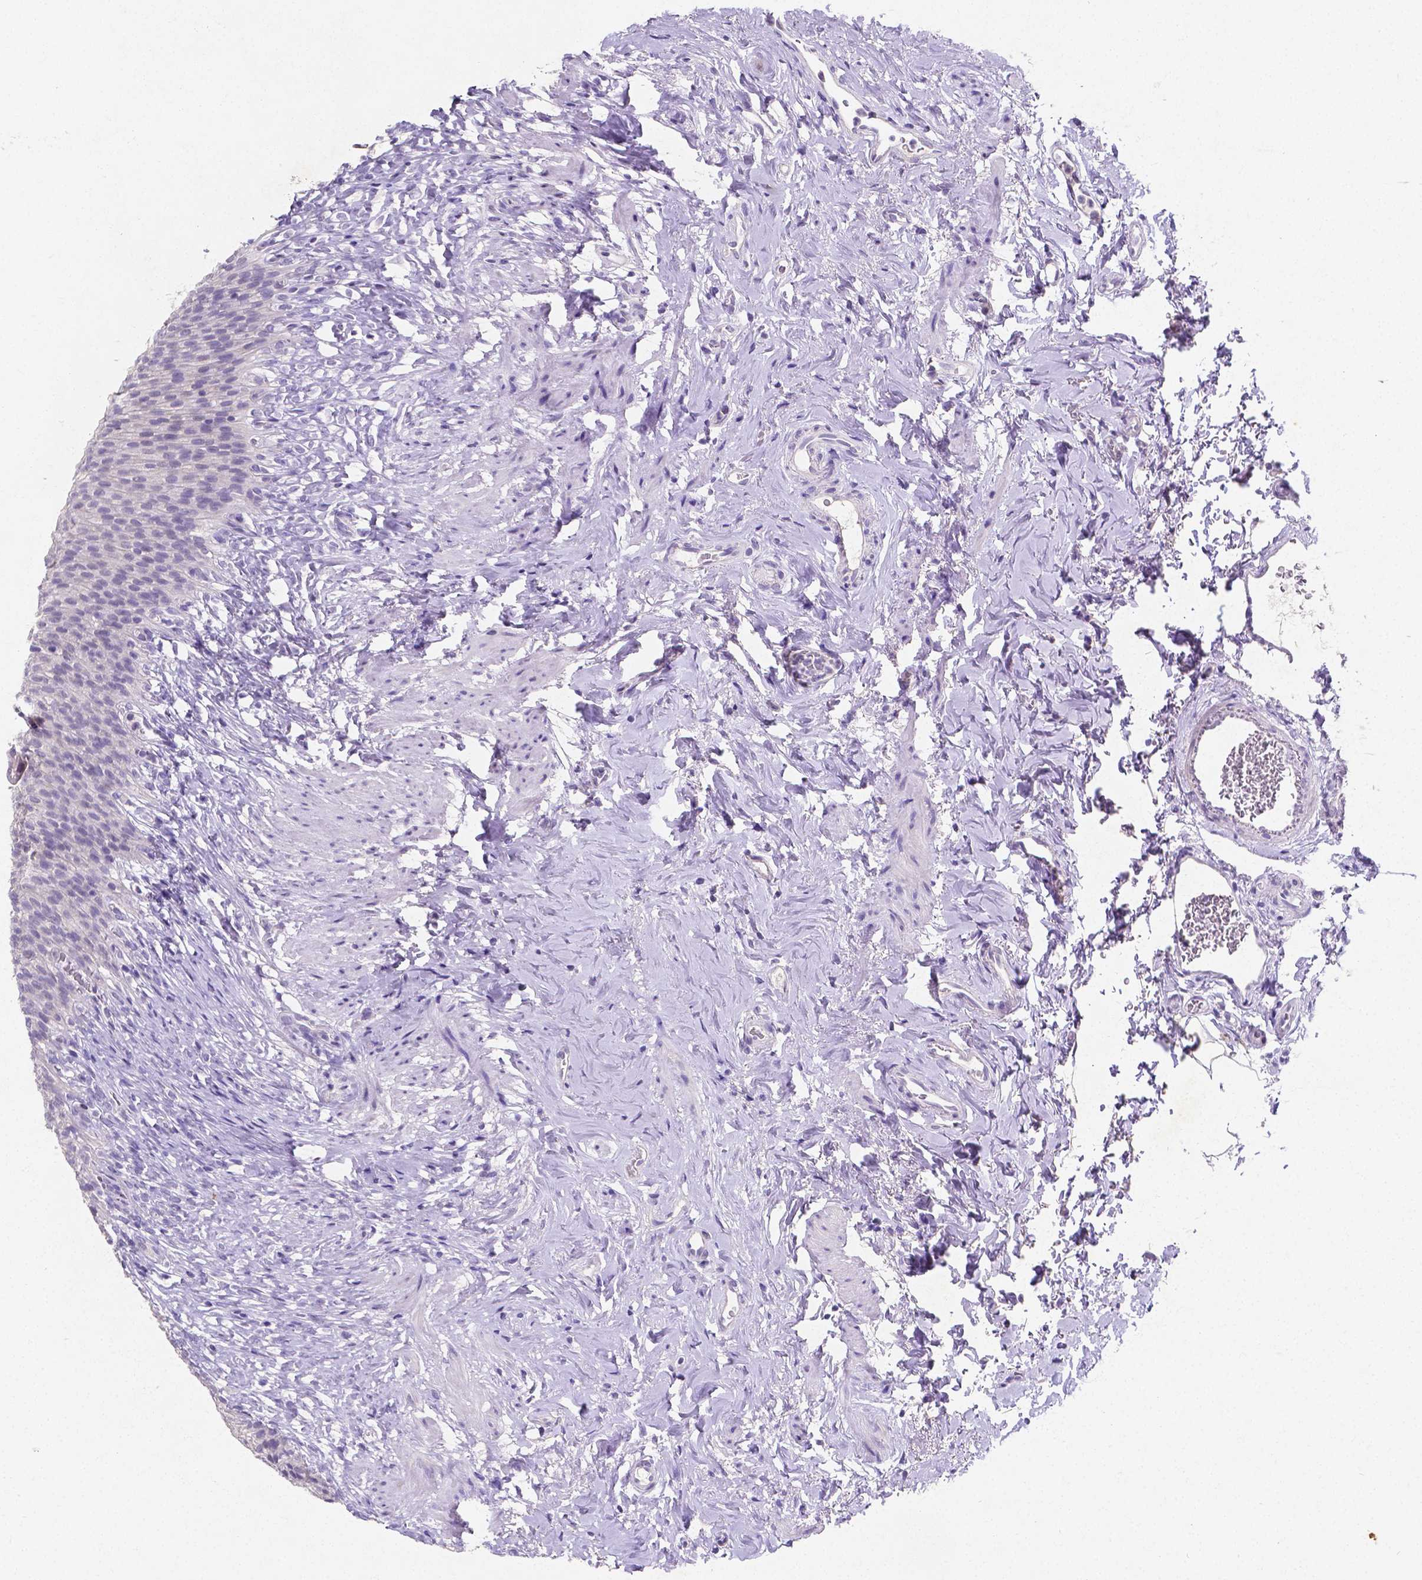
{"staining": {"intensity": "negative", "quantity": "none", "location": "none"}, "tissue": "urinary bladder", "cell_type": "Urothelial cells", "image_type": "normal", "snomed": [{"axis": "morphology", "description": "Normal tissue, NOS"}, {"axis": "topography", "description": "Urinary bladder"}, {"axis": "topography", "description": "Prostate"}], "caption": "Urothelial cells are negative for brown protein staining in benign urinary bladder. The staining was performed using DAB (3,3'-diaminobenzidine) to visualize the protein expression in brown, while the nuclei were stained in blue with hematoxylin (Magnification: 20x).", "gene": "SATB2", "patient": {"sex": "male", "age": 76}}